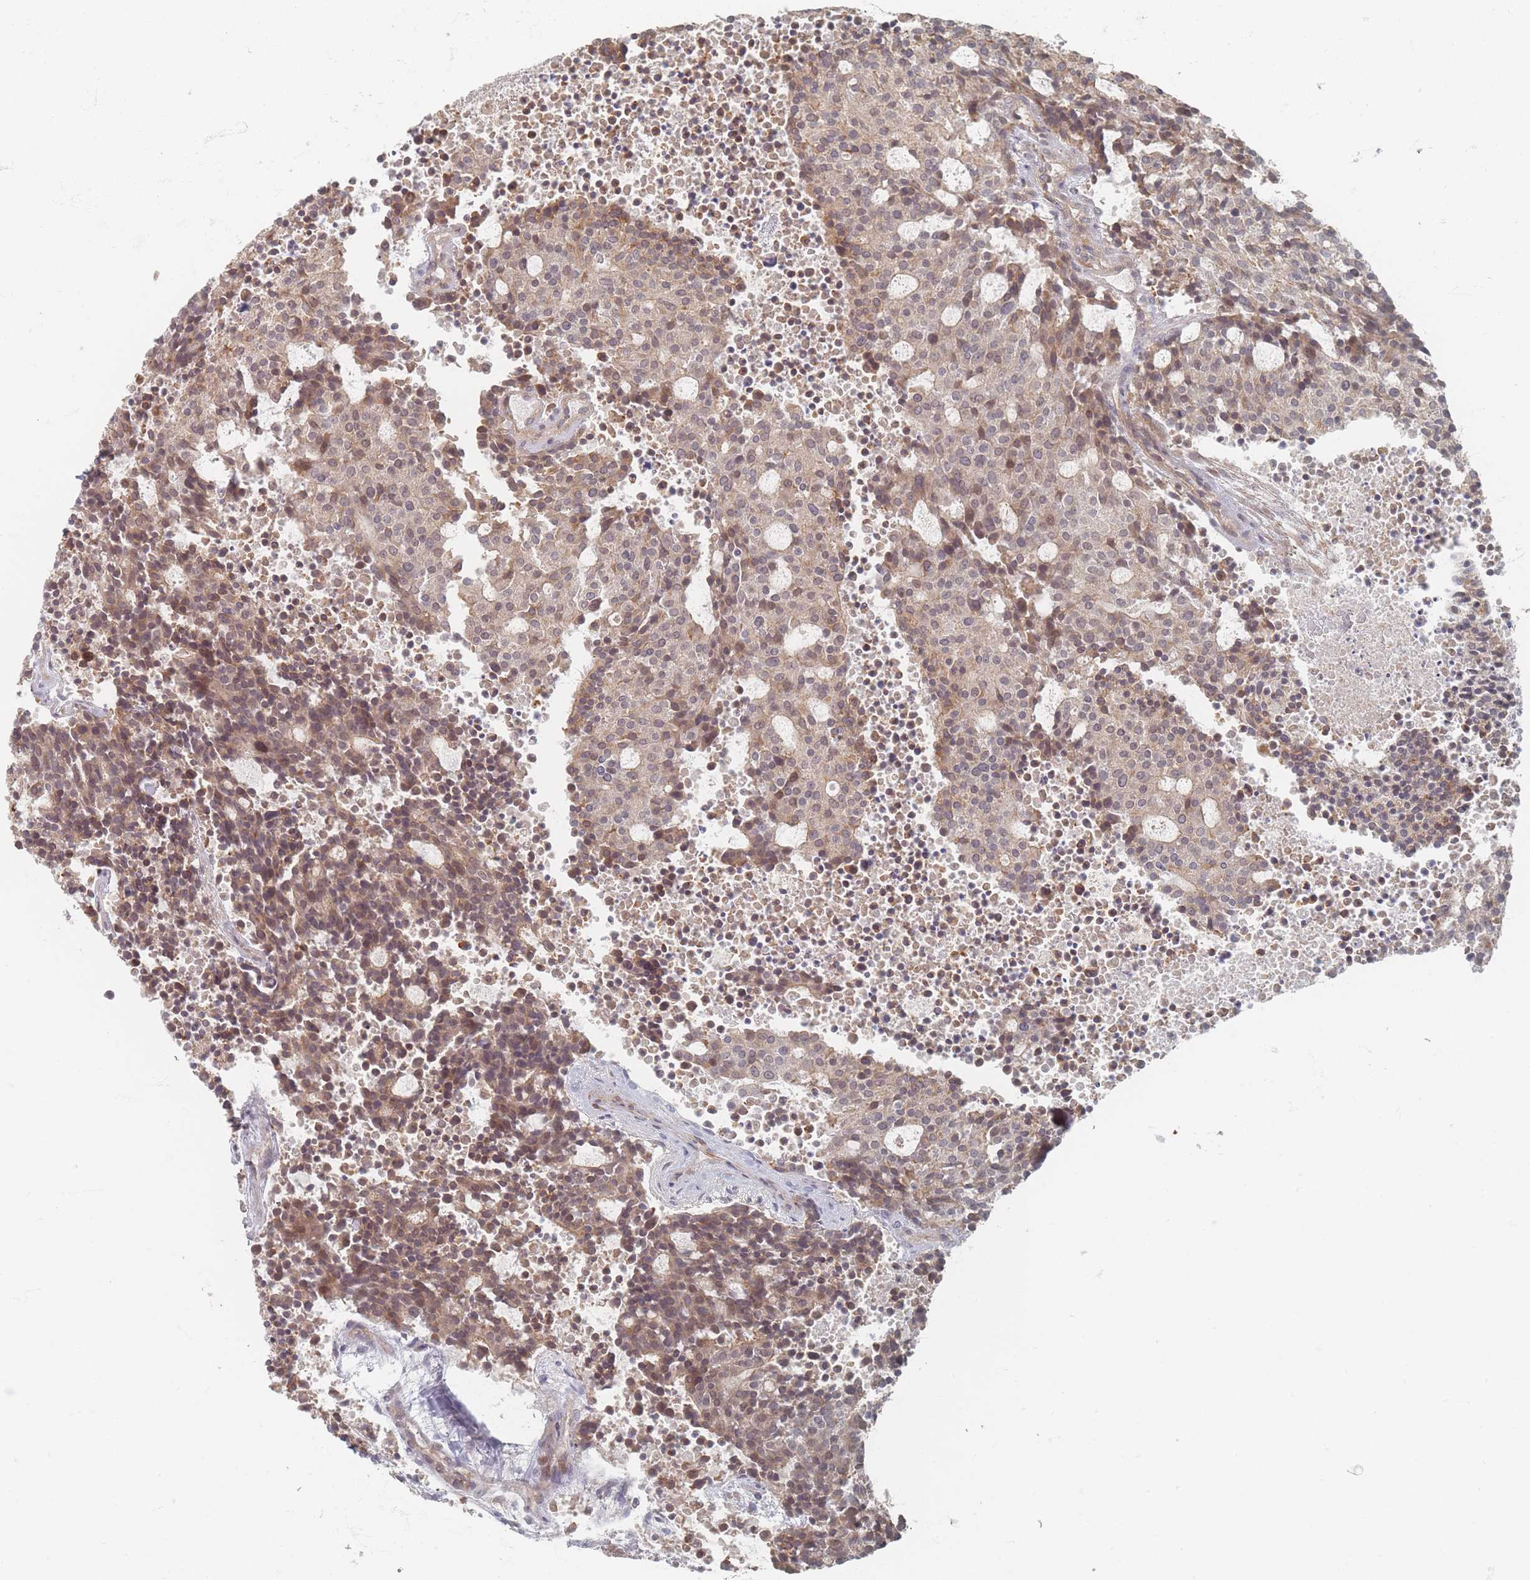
{"staining": {"intensity": "weak", "quantity": "25%-75%", "location": "cytoplasmic/membranous"}, "tissue": "carcinoid", "cell_type": "Tumor cells", "image_type": "cancer", "snomed": [{"axis": "morphology", "description": "Carcinoid, malignant, NOS"}, {"axis": "topography", "description": "Pancreas"}], "caption": "Brown immunohistochemical staining in human carcinoid (malignant) displays weak cytoplasmic/membranous staining in about 25%-75% of tumor cells.", "gene": "GLE1", "patient": {"sex": "female", "age": 54}}